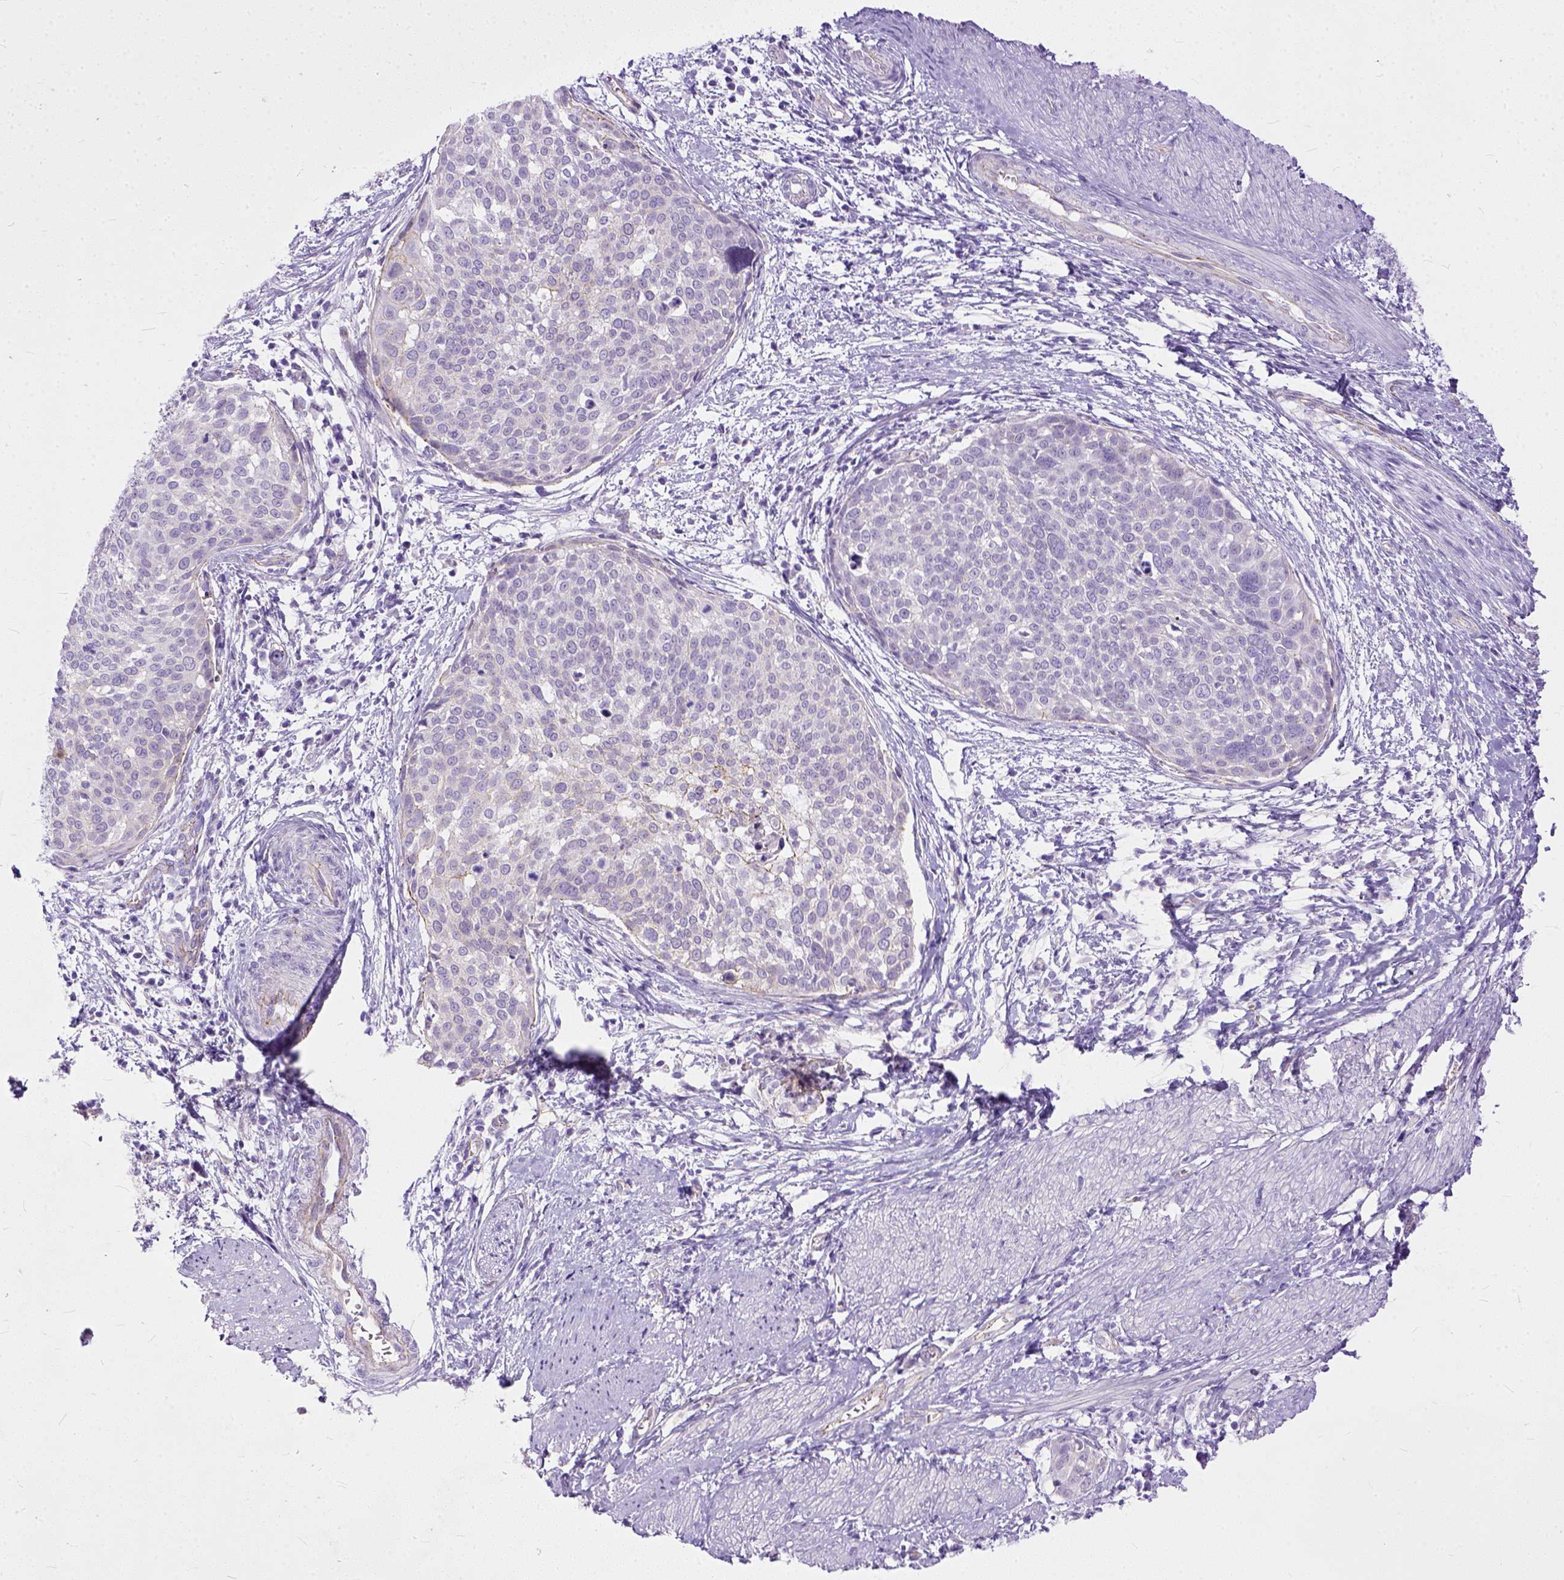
{"staining": {"intensity": "negative", "quantity": "none", "location": "none"}, "tissue": "cervical cancer", "cell_type": "Tumor cells", "image_type": "cancer", "snomed": [{"axis": "morphology", "description": "Squamous cell carcinoma, NOS"}, {"axis": "topography", "description": "Cervix"}], "caption": "Cervical cancer was stained to show a protein in brown. There is no significant expression in tumor cells.", "gene": "ADGRF1", "patient": {"sex": "female", "age": 39}}